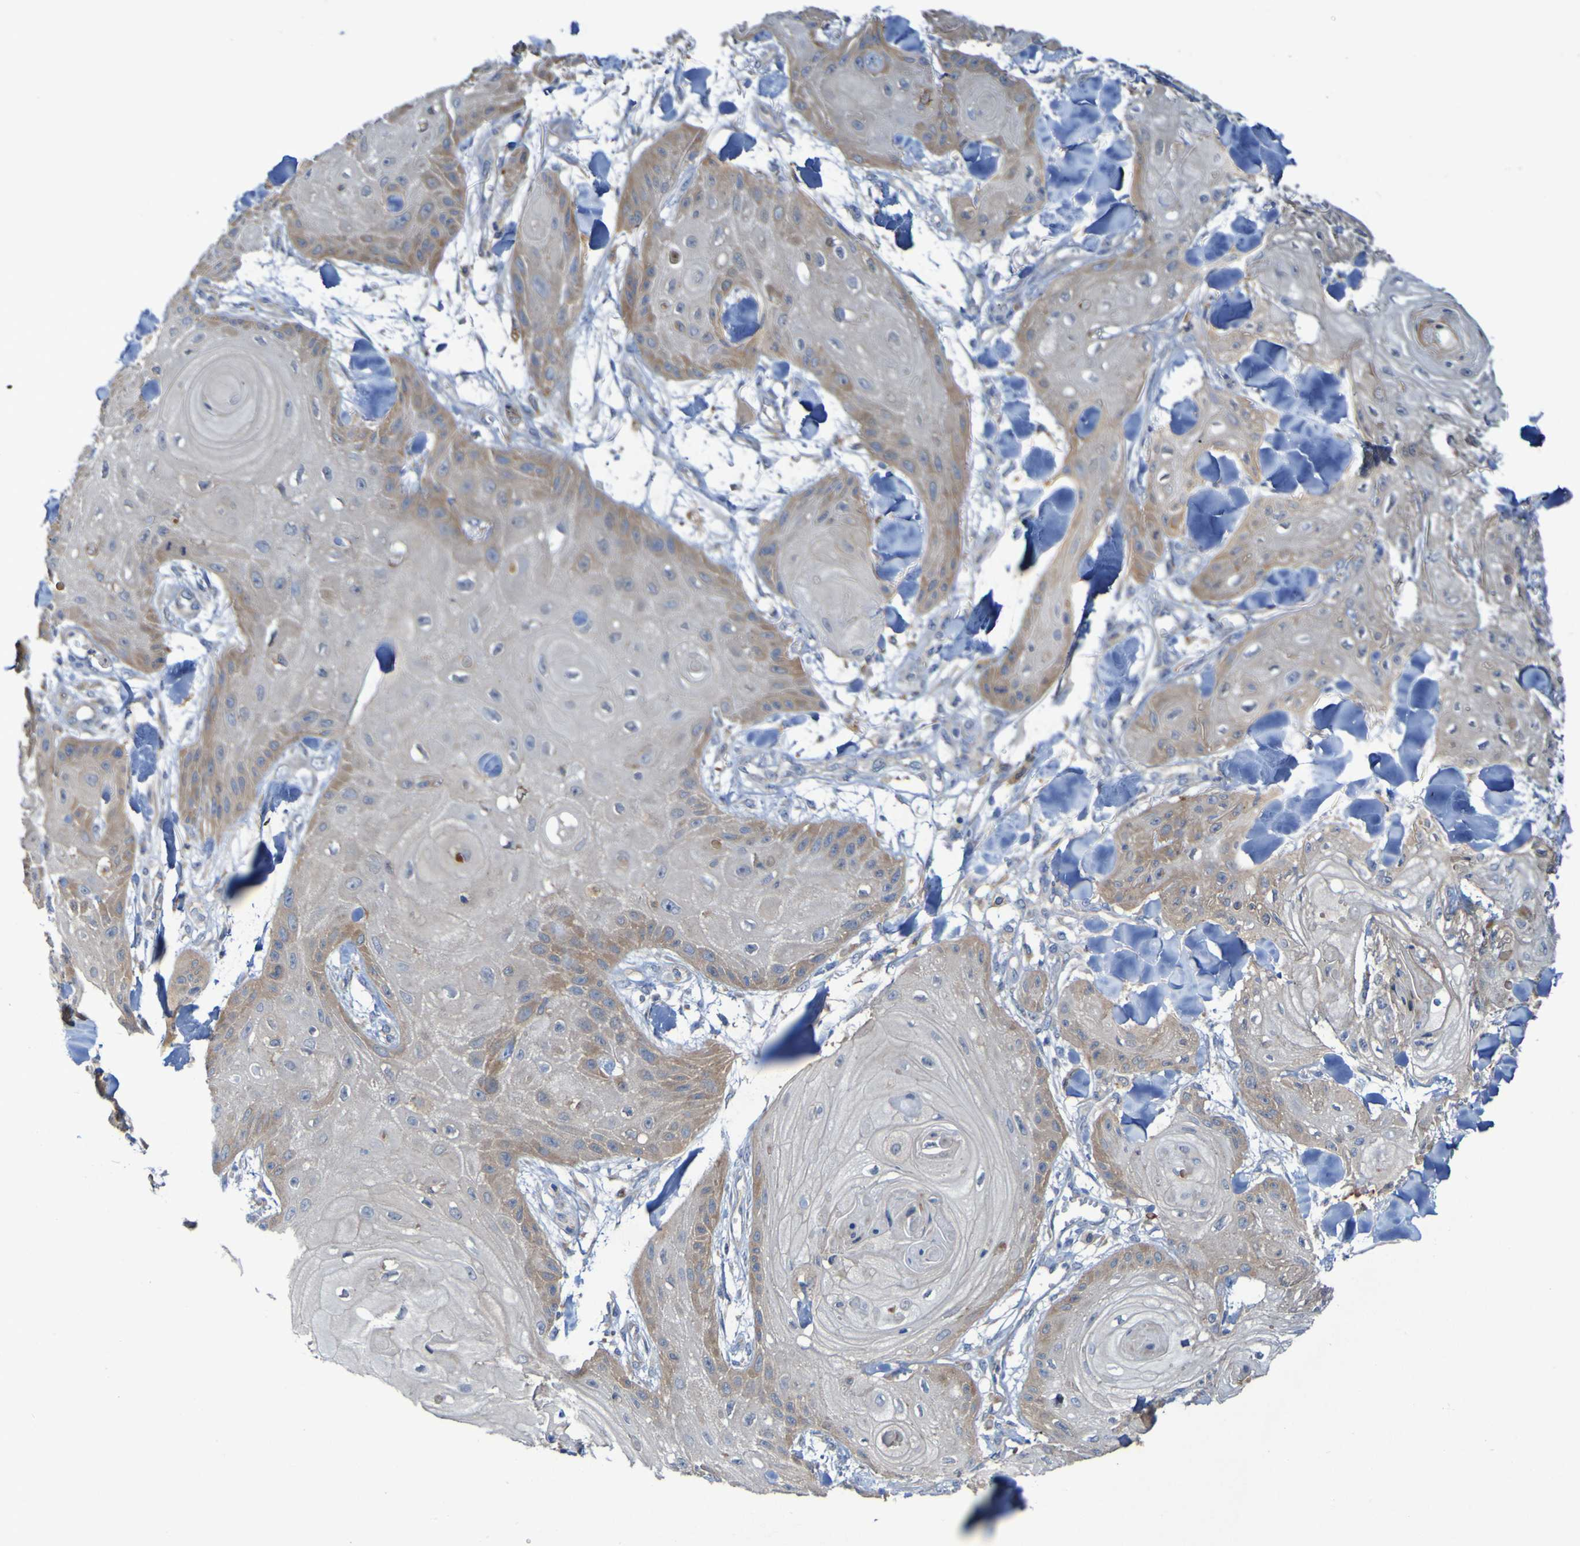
{"staining": {"intensity": "moderate", "quantity": "25%-75%", "location": "cytoplasmic/membranous"}, "tissue": "skin cancer", "cell_type": "Tumor cells", "image_type": "cancer", "snomed": [{"axis": "morphology", "description": "Squamous cell carcinoma, NOS"}, {"axis": "topography", "description": "Skin"}], "caption": "DAB immunohistochemical staining of skin cancer reveals moderate cytoplasmic/membranous protein staining in about 25%-75% of tumor cells. (Stains: DAB (3,3'-diaminobenzidine) in brown, nuclei in blue, Microscopy: brightfield microscopy at high magnification).", "gene": "ARHGEF16", "patient": {"sex": "male", "age": 74}}